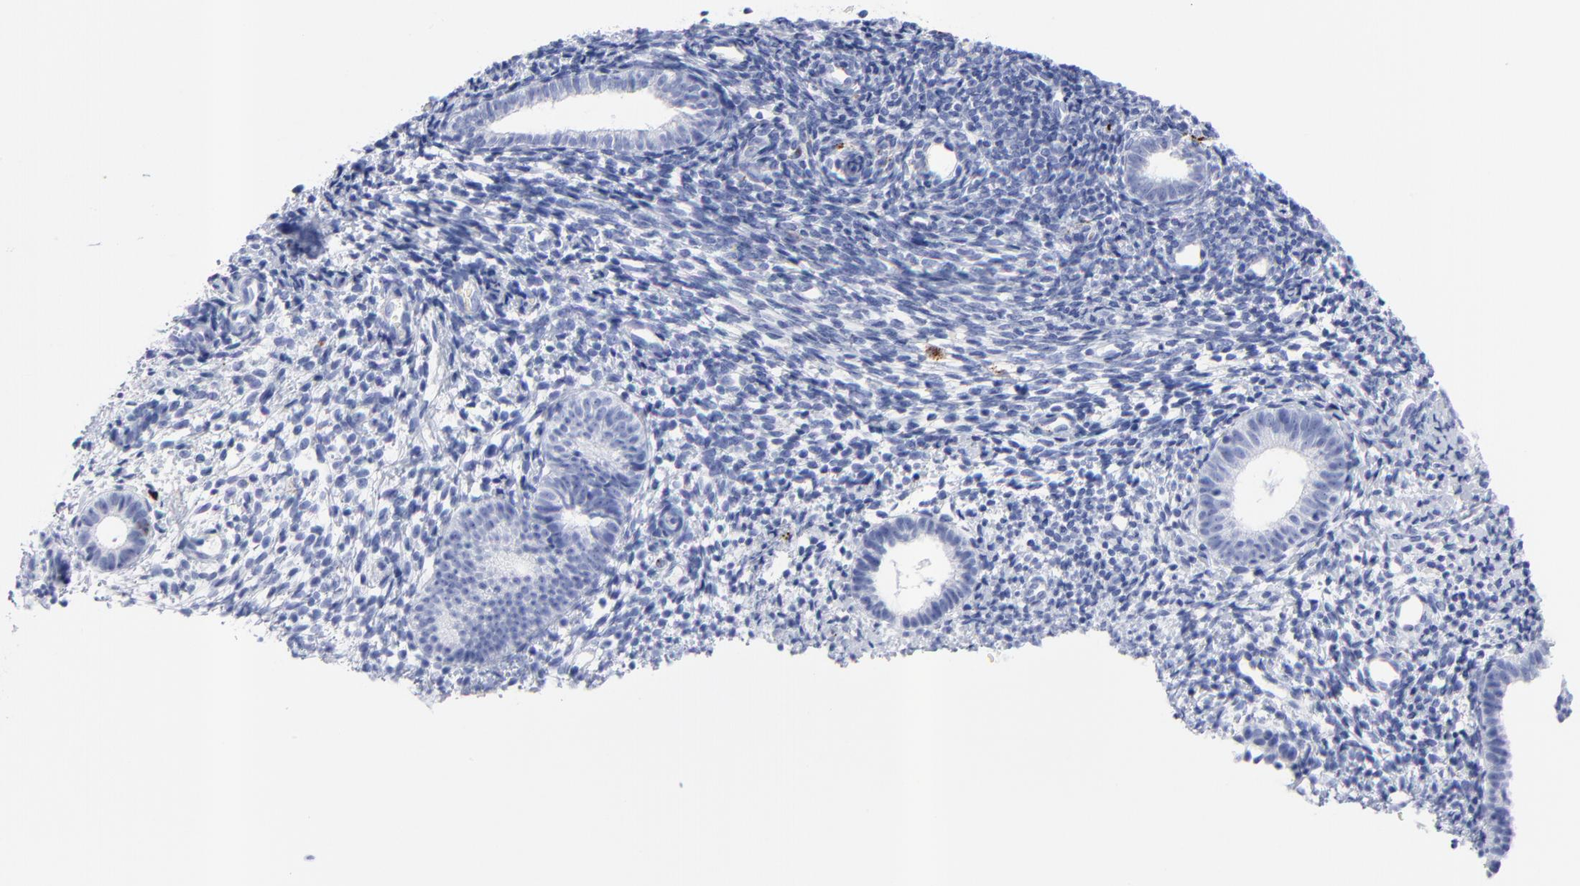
{"staining": {"intensity": "strong", "quantity": "<25%", "location": "cytoplasmic/membranous"}, "tissue": "endometrium", "cell_type": "Cells in endometrial stroma", "image_type": "normal", "snomed": [{"axis": "morphology", "description": "Normal tissue, NOS"}, {"axis": "topography", "description": "Smooth muscle"}, {"axis": "topography", "description": "Endometrium"}], "caption": "A high-resolution photomicrograph shows immunohistochemistry staining of benign endometrium, which exhibits strong cytoplasmic/membranous positivity in about <25% of cells in endometrial stroma. (Brightfield microscopy of DAB IHC at high magnification).", "gene": "CPVL", "patient": {"sex": "female", "age": 57}}